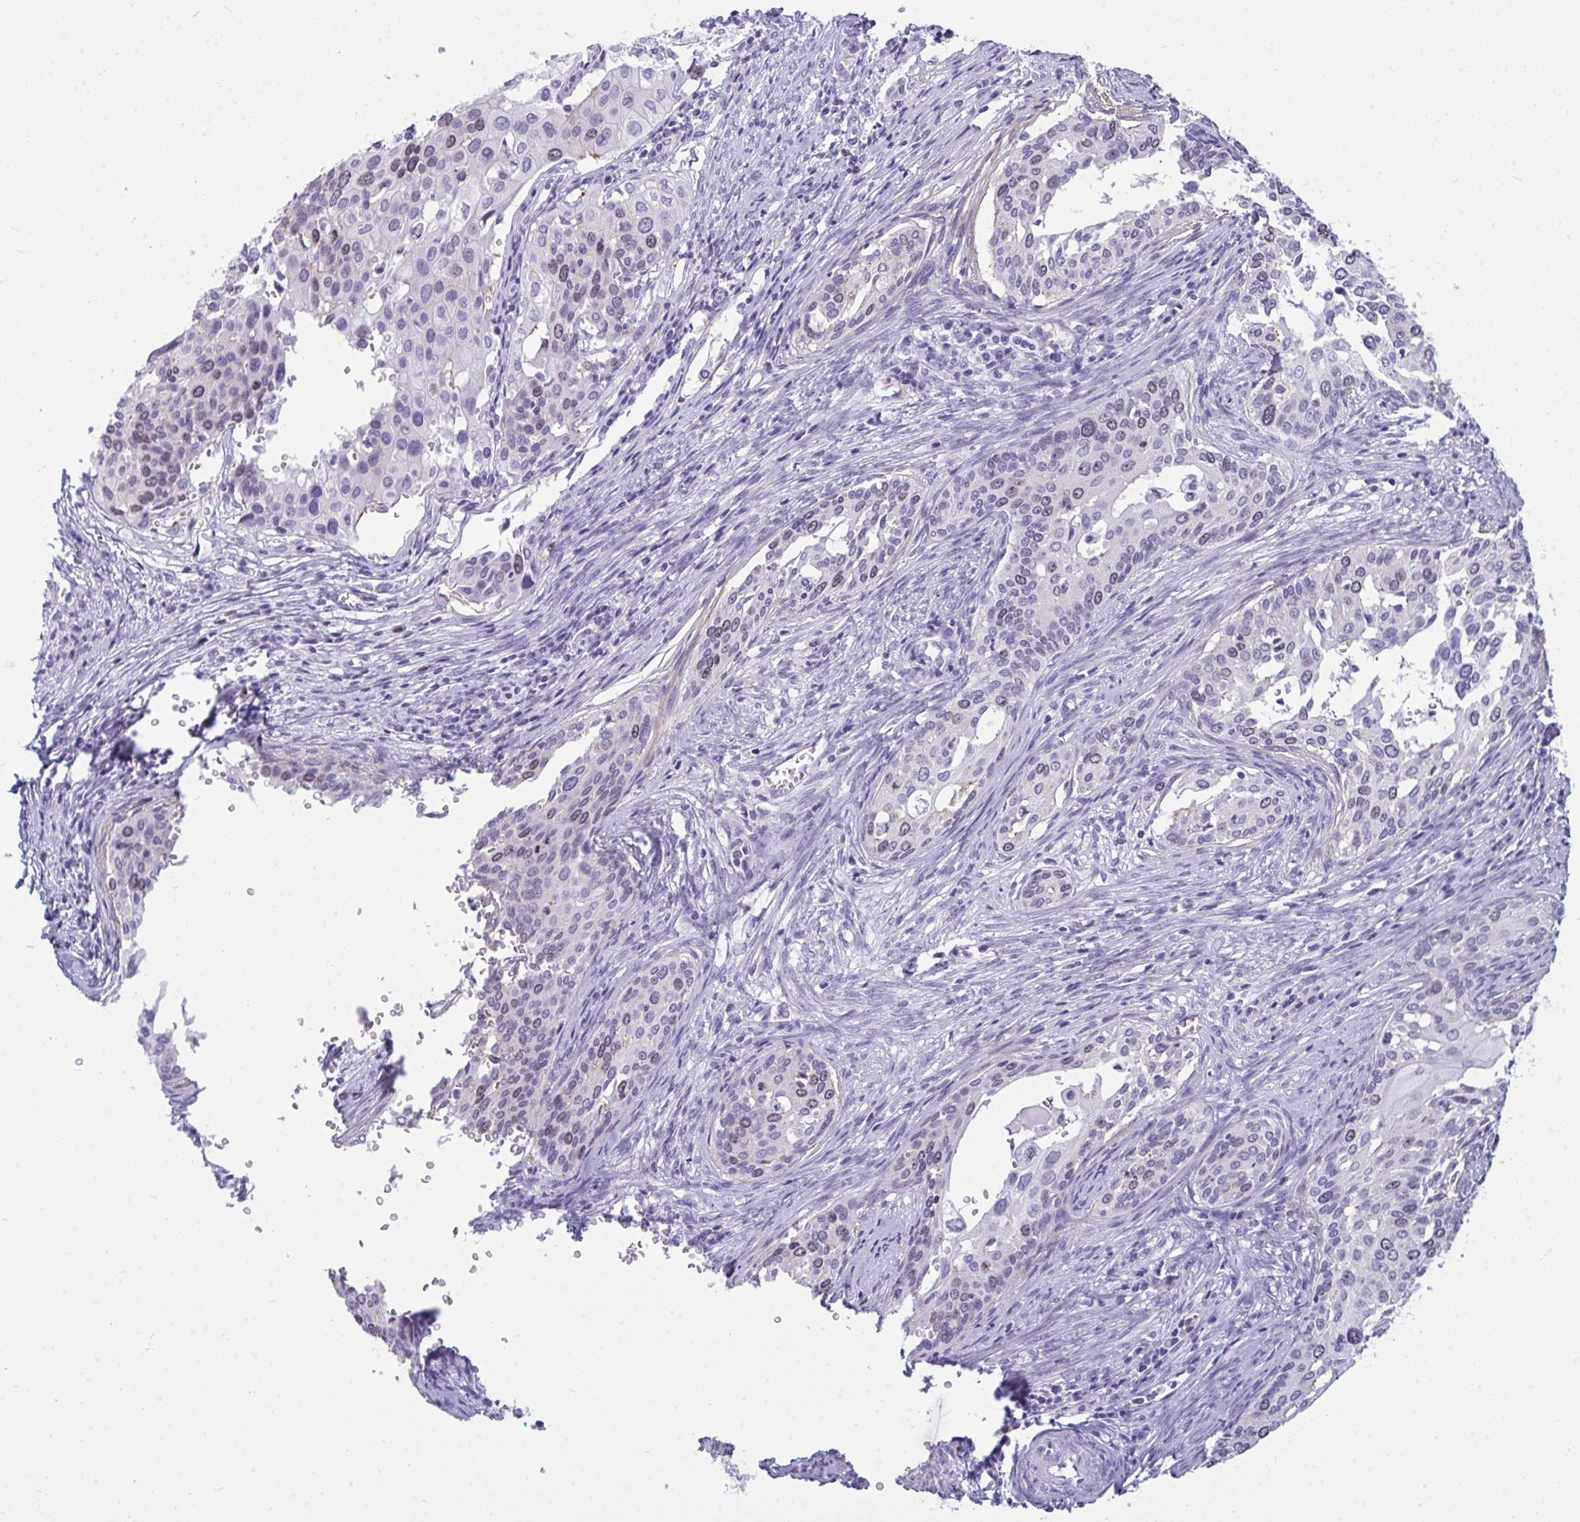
{"staining": {"intensity": "weak", "quantity": "<25%", "location": "nuclear"}, "tissue": "cervical cancer", "cell_type": "Tumor cells", "image_type": "cancer", "snomed": [{"axis": "morphology", "description": "Squamous cell carcinoma, NOS"}, {"axis": "topography", "description": "Cervix"}], "caption": "The IHC photomicrograph has no significant positivity in tumor cells of cervical cancer (squamous cell carcinoma) tissue.", "gene": "SUZ12", "patient": {"sex": "female", "age": 44}}